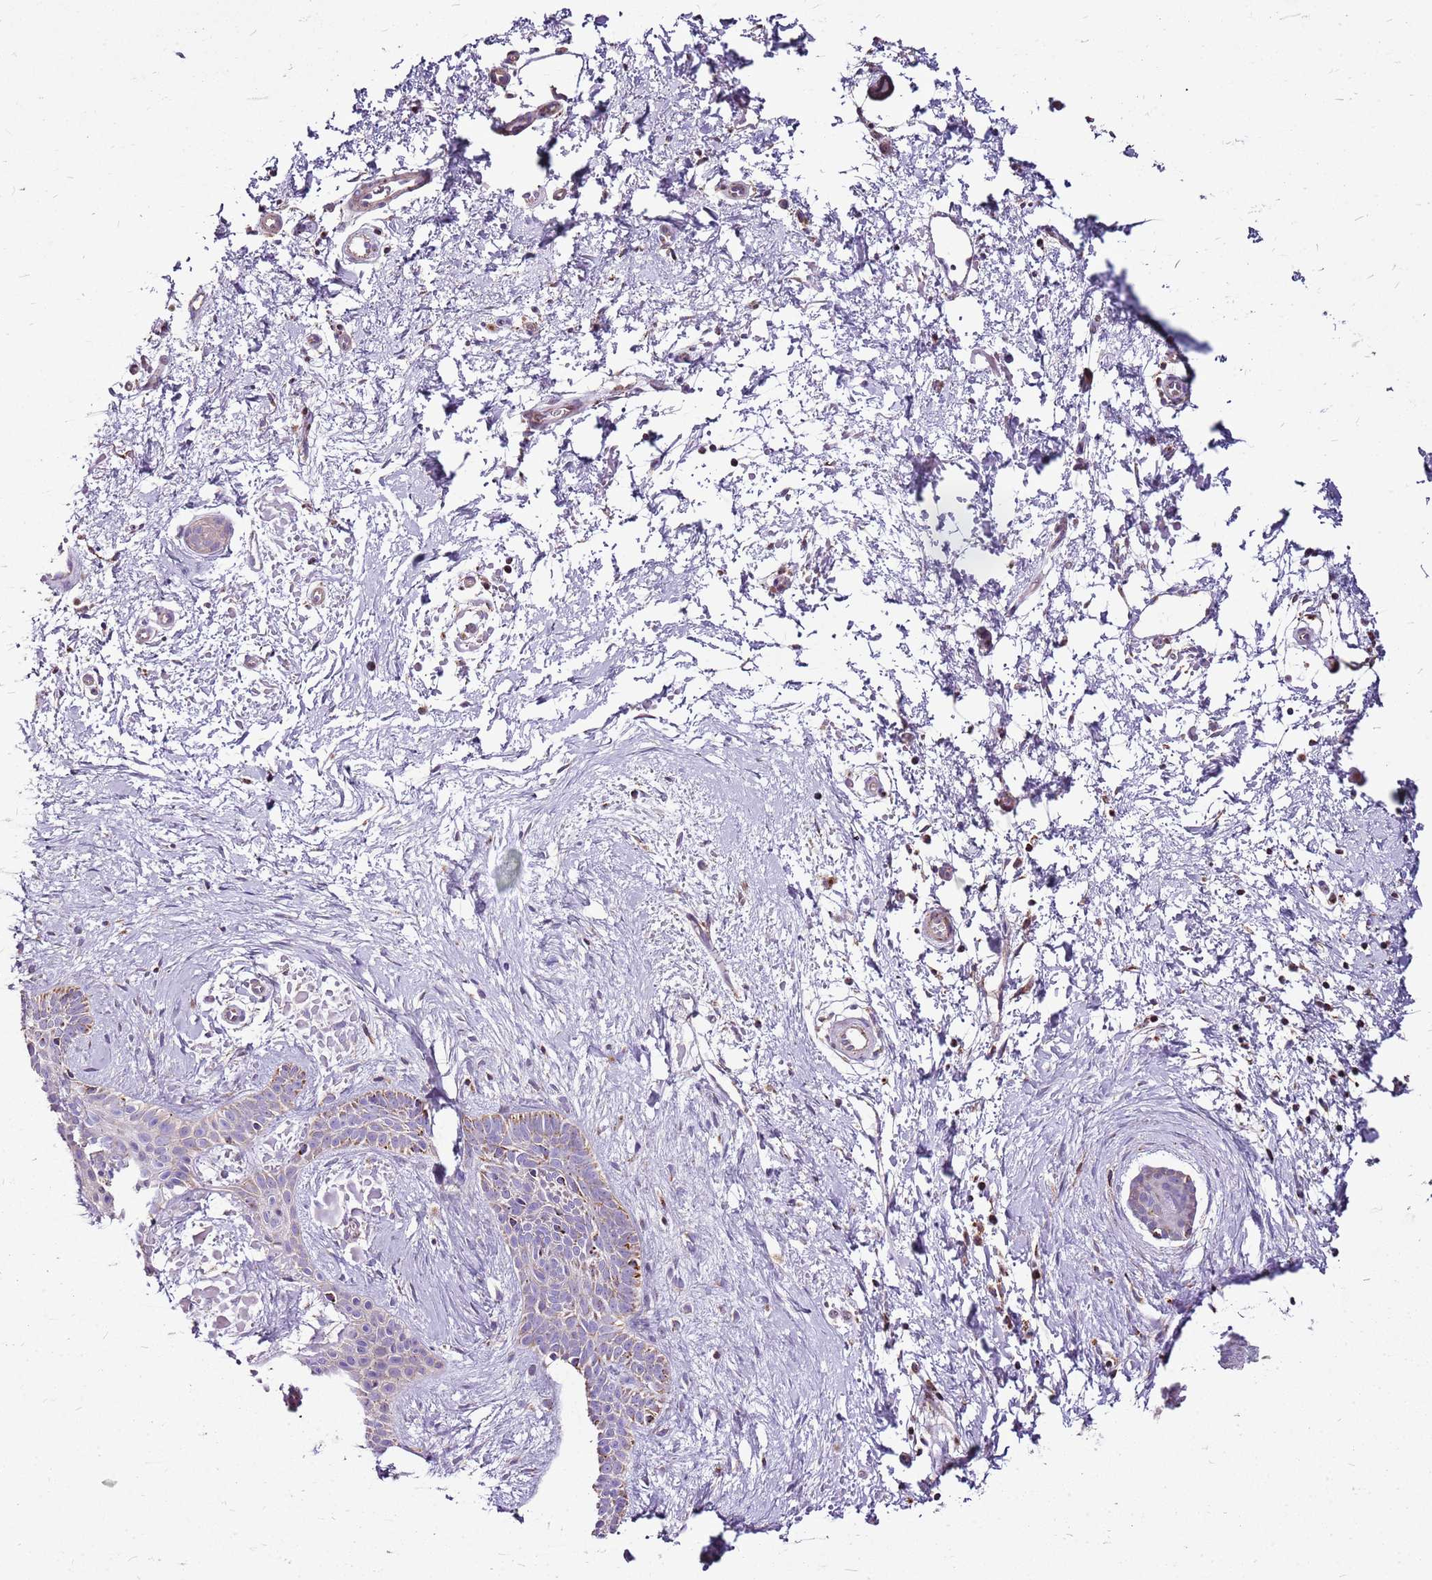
{"staining": {"intensity": "moderate", "quantity": "<25%", "location": "cytoplasmic/membranous"}, "tissue": "skin cancer", "cell_type": "Tumor cells", "image_type": "cancer", "snomed": [{"axis": "morphology", "description": "Basal cell carcinoma"}, {"axis": "topography", "description": "Skin"}], "caption": "This photomicrograph displays skin cancer (basal cell carcinoma) stained with immunohistochemistry to label a protein in brown. The cytoplasmic/membranous of tumor cells show moderate positivity for the protein. Nuclei are counter-stained blue.", "gene": "GCDH", "patient": {"sex": "male", "age": 78}}